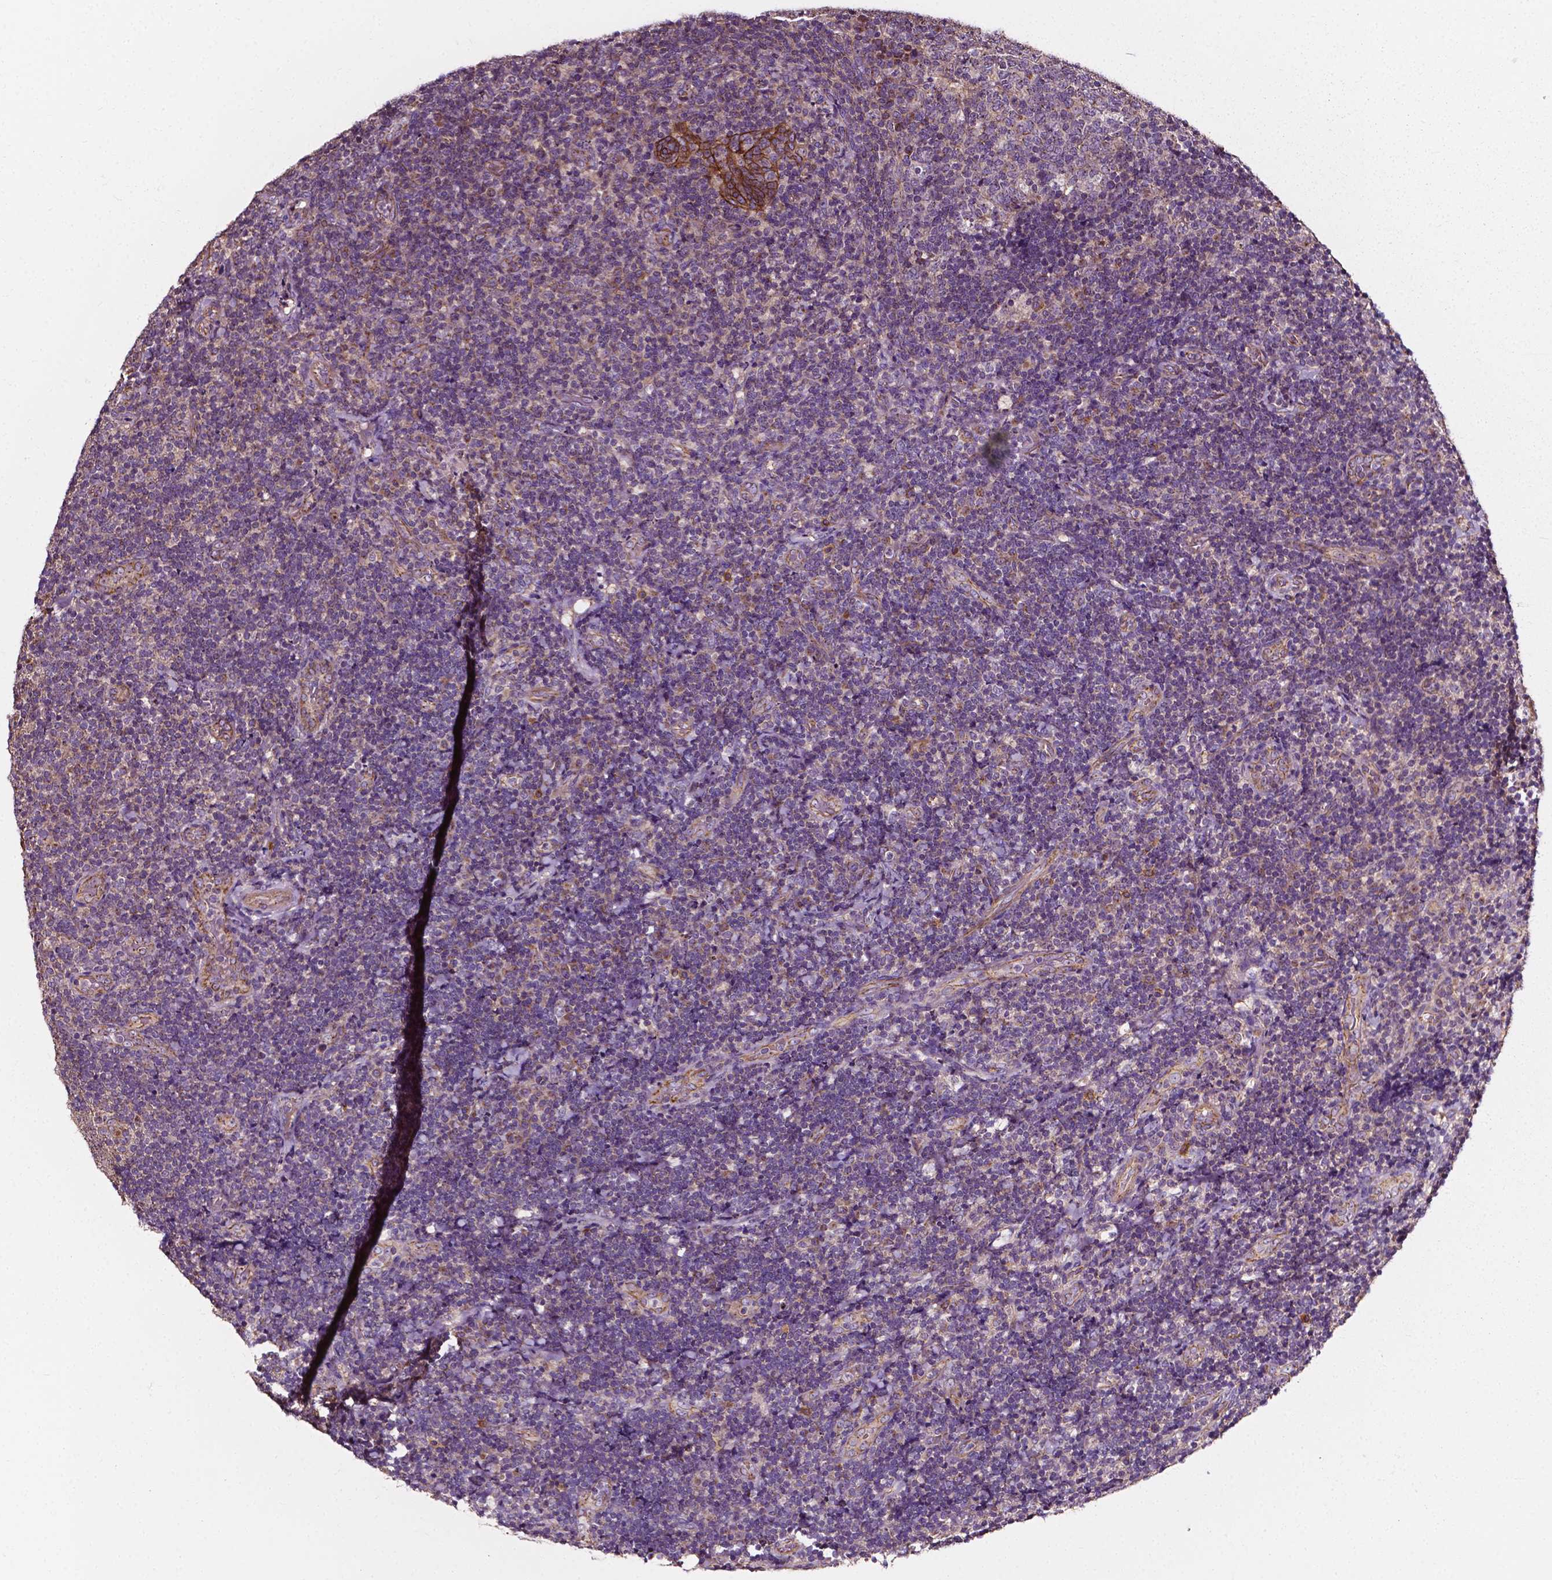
{"staining": {"intensity": "negative", "quantity": "none", "location": "none"}, "tissue": "tonsil", "cell_type": "Germinal center cells", "image_type": "normal", "snomed": [{"axis": "morphology", "description": "Normal tissue, NOS"}, {"axis": "topography", "description": "Tonsil"}], "caption": "This is an immunohistochemistry (IHC) image of unremarkable human tonsil. There is no staining in germinal center cells.", "gene": "ATG16L1", "patient": {"sex": "male", "age": 17}}